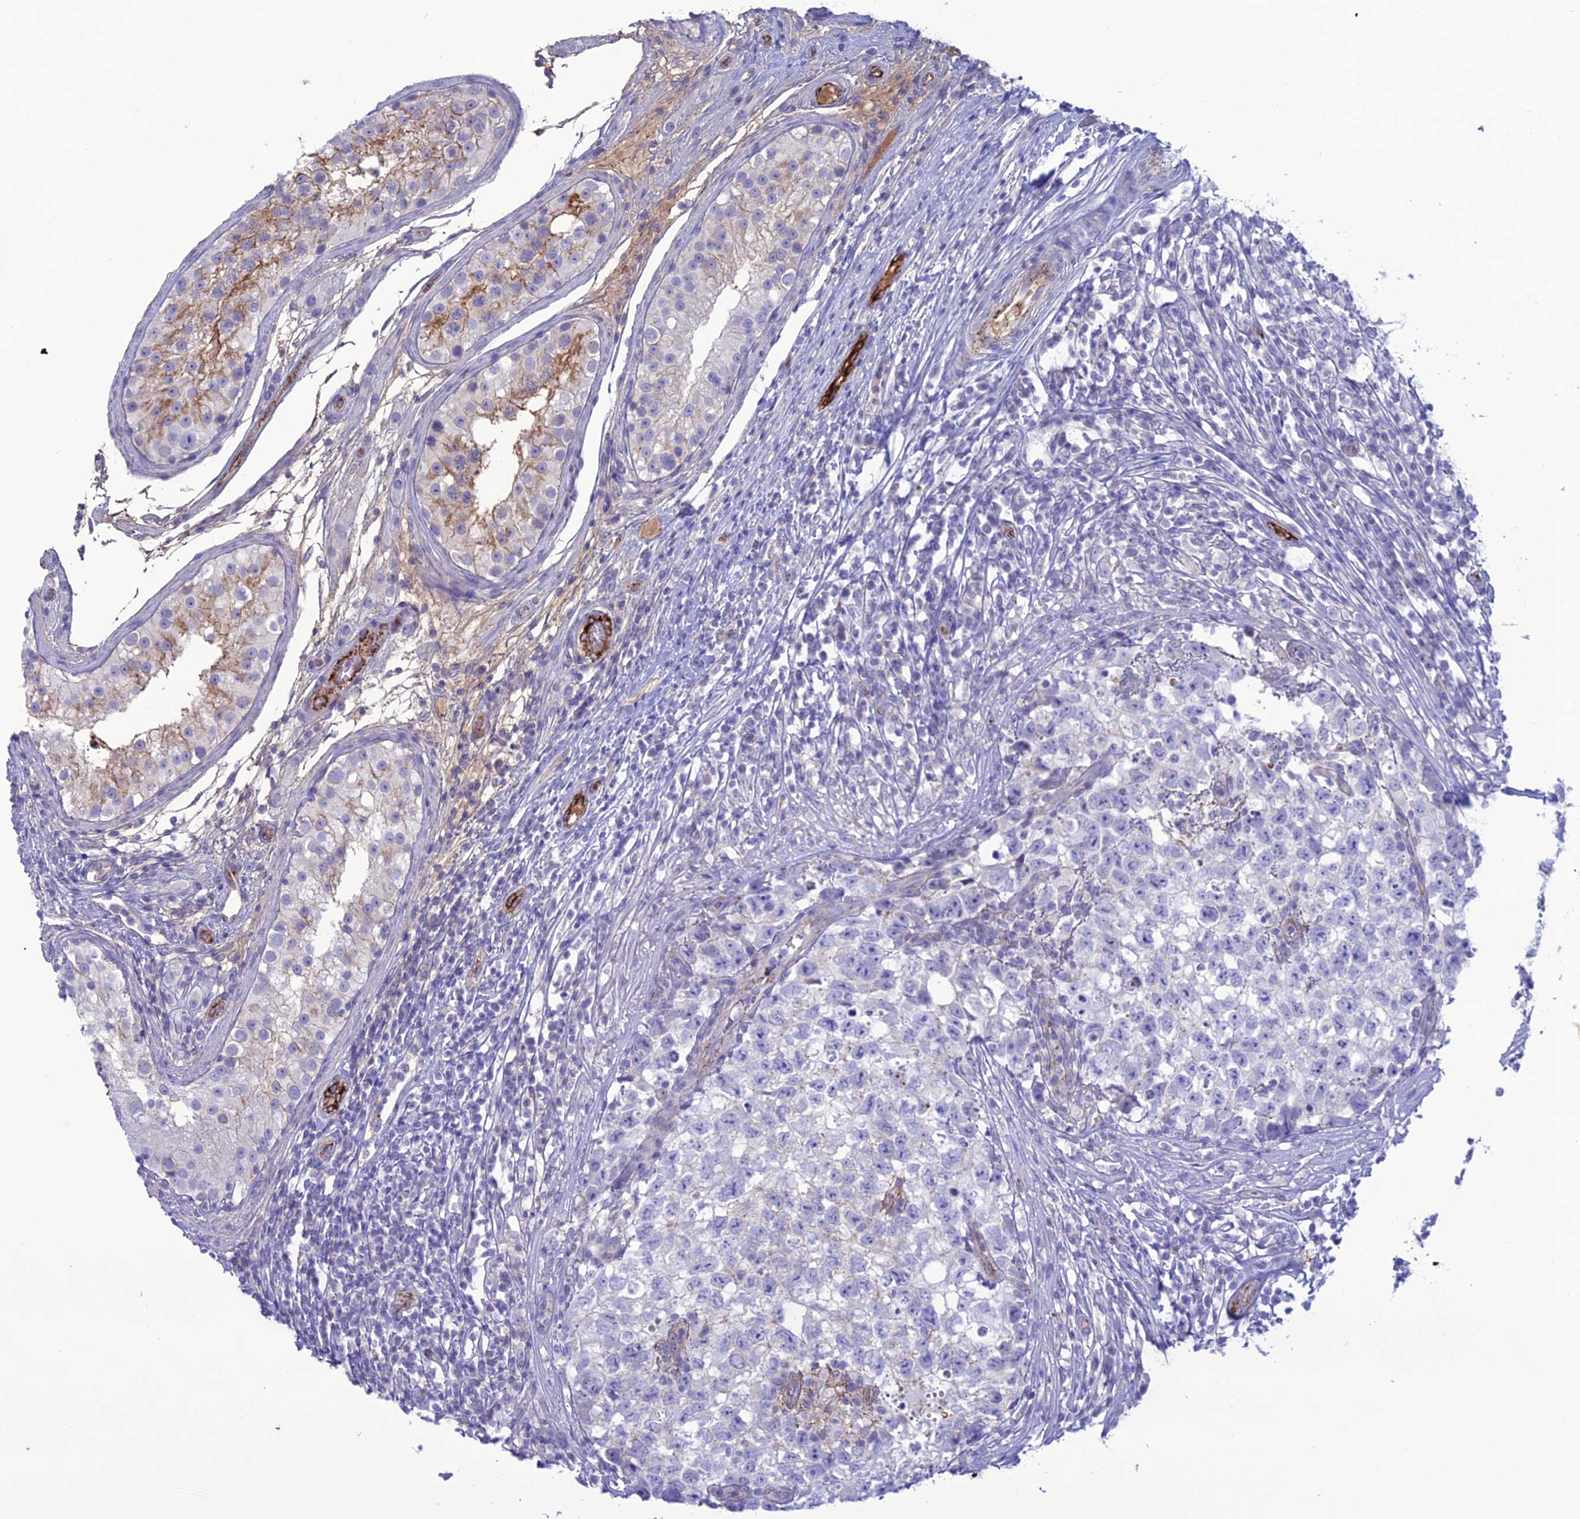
{"staining": {"intensity": "negative", "quantity": "none", "location": "none"}, "tissue": "testis cancer", "cell_type": "Tumor cells", "image_type": "cancer", "snomed": [{"axis": "morphology", "description": "Seminoma, NOS"}, {"axis": "morphology", "description": "Carcinoma, Embryonal, NOS"}, {"axis": "topography", "description": "Testis"}], "caption": "IHC of testis cancer displays no positivity in tumor cells. (Brightfield microscopy of DAB immunohistochemistry at high magnification).", "gene": "CDC42EP5", "patient": {"sex": "male", "age": 29}}